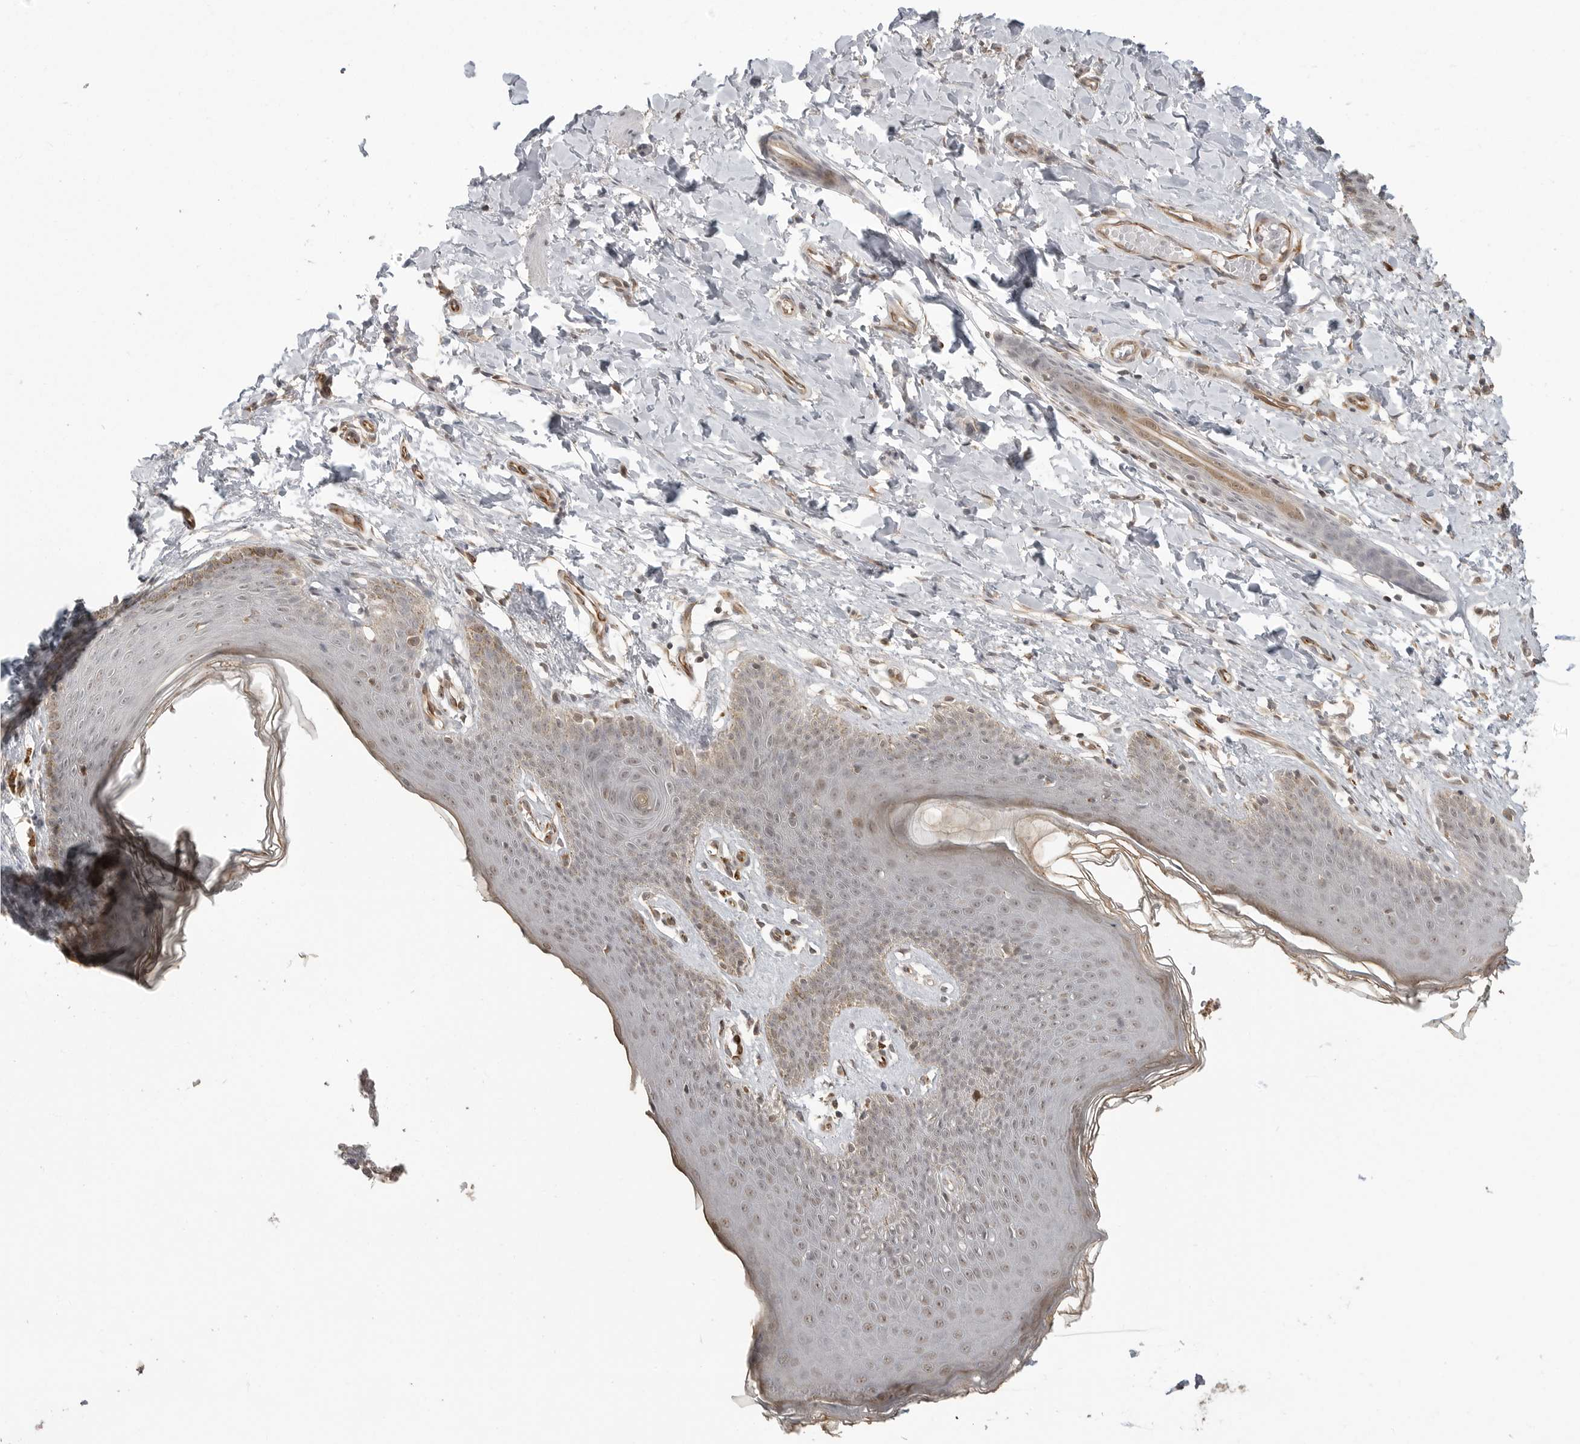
{"staining": {"intensity": "weak", "quantity": "25%-75%", "location": "nuclear"}, "tissue": "skin", "cell_type": "Epidermal cells", "image_type": "normal", "snomed": [{"axis": "morphology", "description": "Normal tissue, NOS"}, {"axis": "topography", "description": "Vulva"}], "caption": "IHC histopathology image of unremarkable human skin stained for a protein (brown), which demonstrates low levels of weak nuclear expression in approximately 25%-75% of epidermal cells.", "gene": "SMG8", "patient": {"sex": "female", "age": 66}}